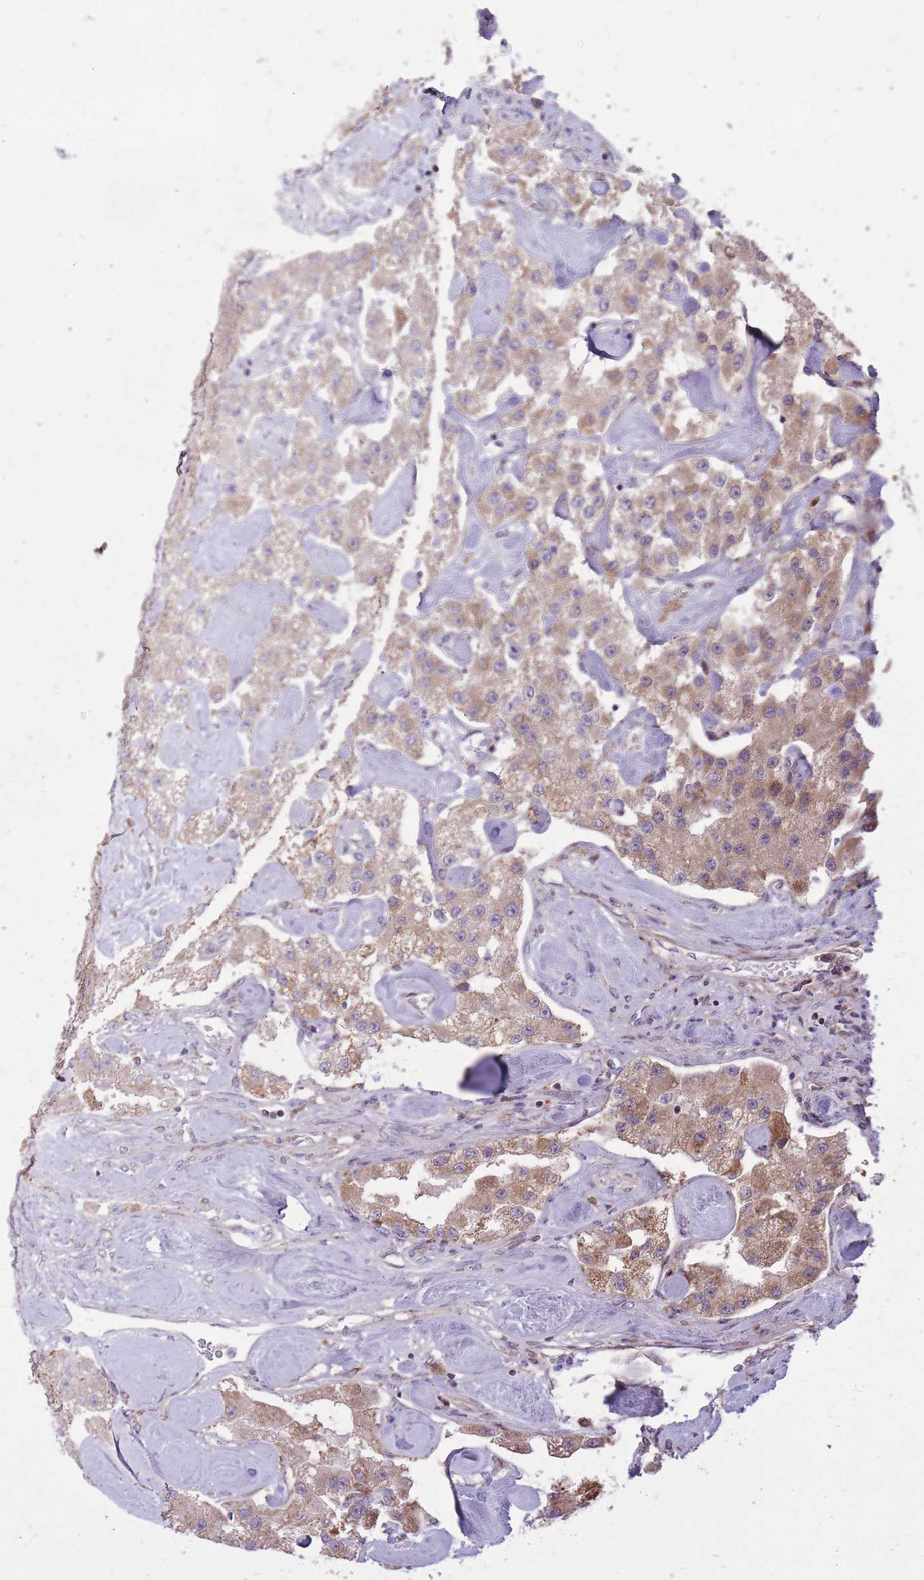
{"staining": {"intensity": "moderate", "quantity": ">75%", "location": "cytoplasmic/membranous"}, "tissue": "carcinoid", "cell_type": "Tumor cells", "image_type": "cancer", "snomed": [{"axis": "morphology", "description": "Carcinoid, malignant, NOS"}, {"axis": "topography", "description": "Pancreas"}], "caption": "Immunohistochemistry of carcinoid (malignant) shows medium levels of moderate cytoplasmic/membranous staining in approximately >75% of tumor cells.", "gene": "SLC4A4", "patient": {"sex": "male", "age": 41}}